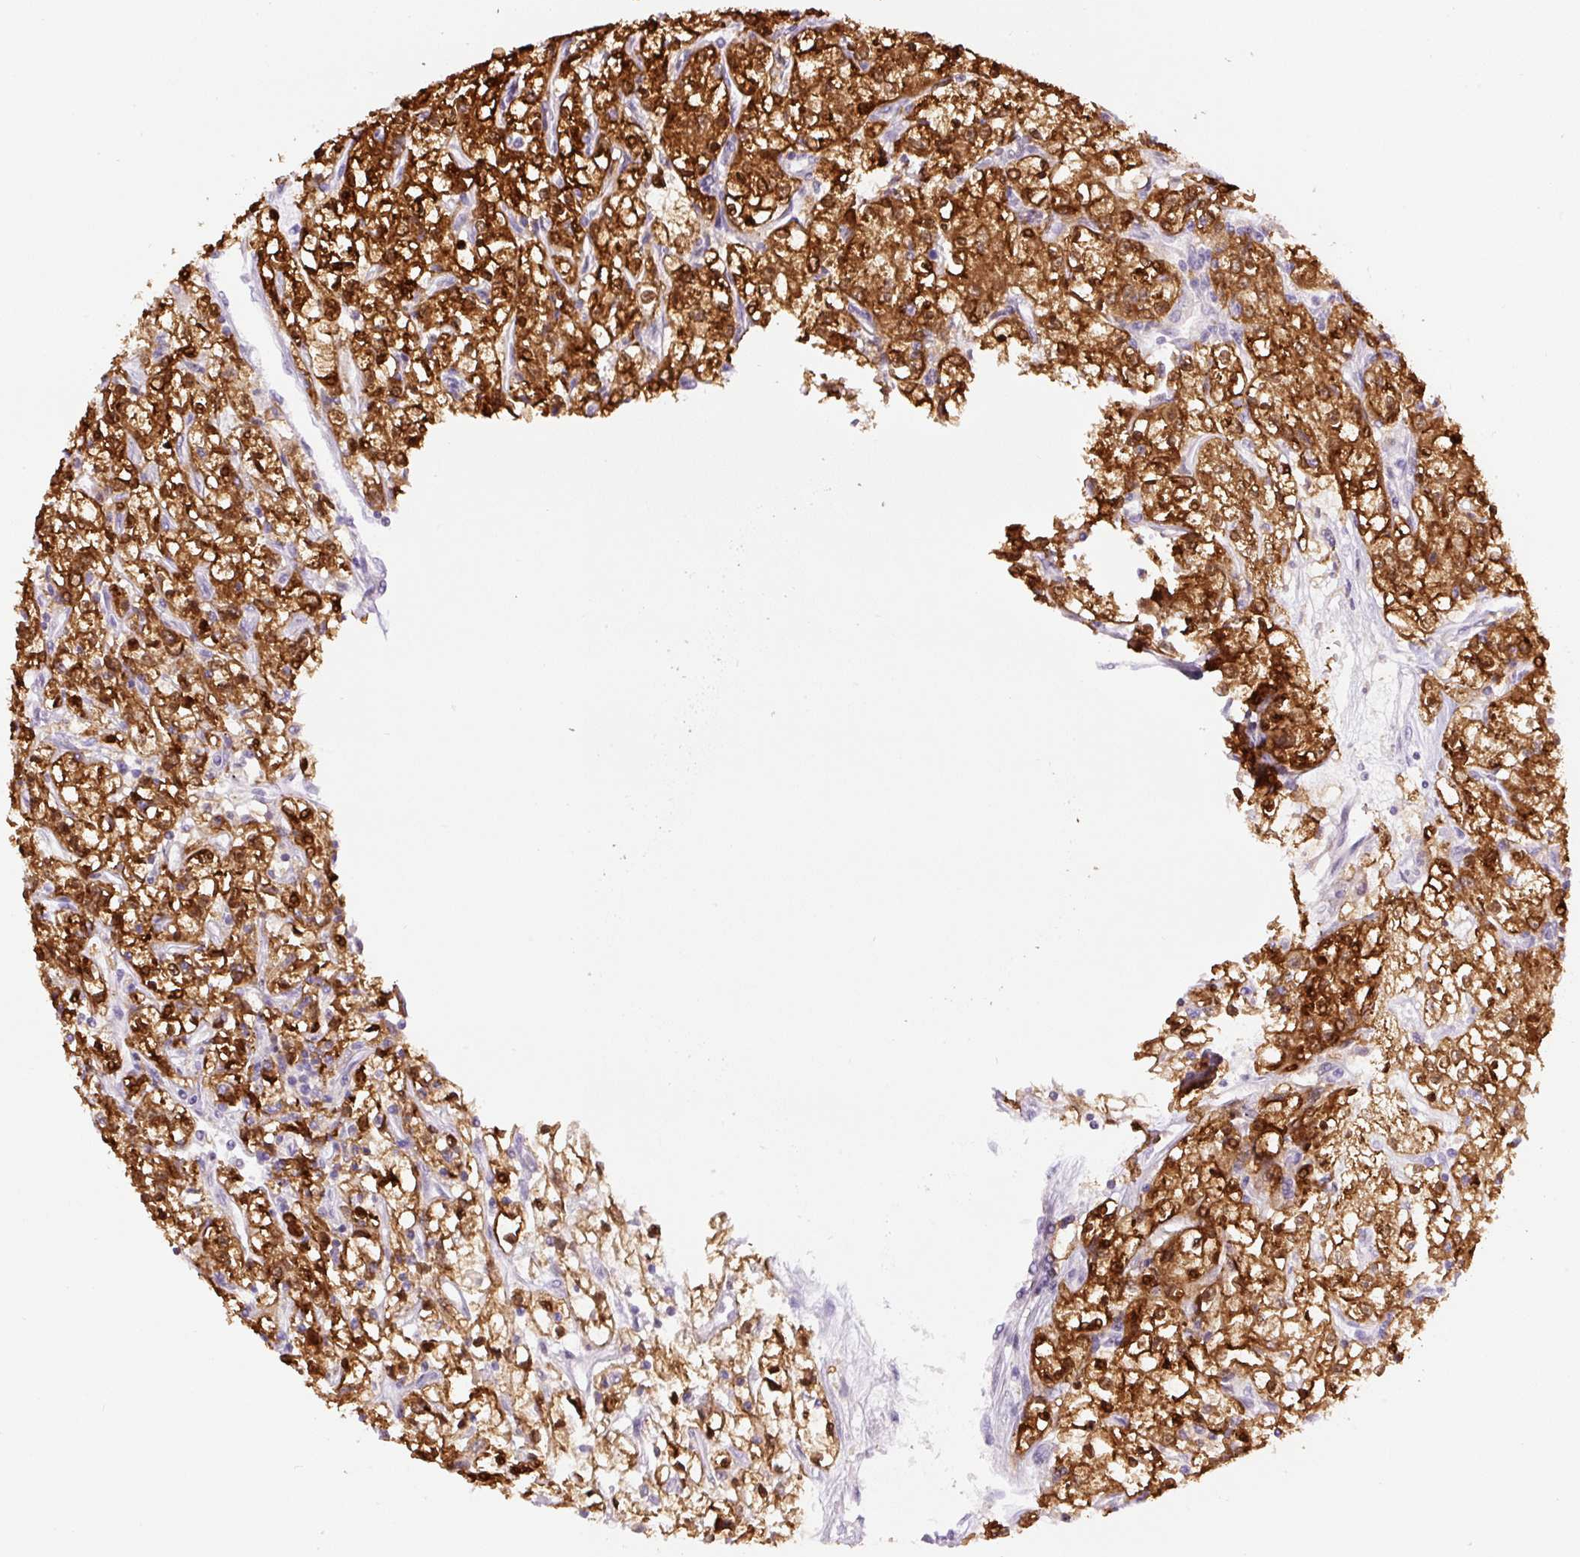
{"staining": {"intensity": "strong", "quantity": ">75%", "location": "cytoplasmic/membranous,nuclear"}, "tissue": "renal cancer", "cell_type": "Tumor cells", "image_type": "cancer", "snomed": [{"axis": "morphology", "description": "Adenocarcinoma, NOS"}, {"axis": "topography", "description": "Kidney"}], "caption": "Immunohistochemical staining of human renal cancer (adenocarcinoma) demonstrates strong cytoplasmic/membranous and nuclear protein positivity in approximately >75% of tumor cells.", "gene": "SPSB2", "patient": {"sex": "female", "age": 59}}